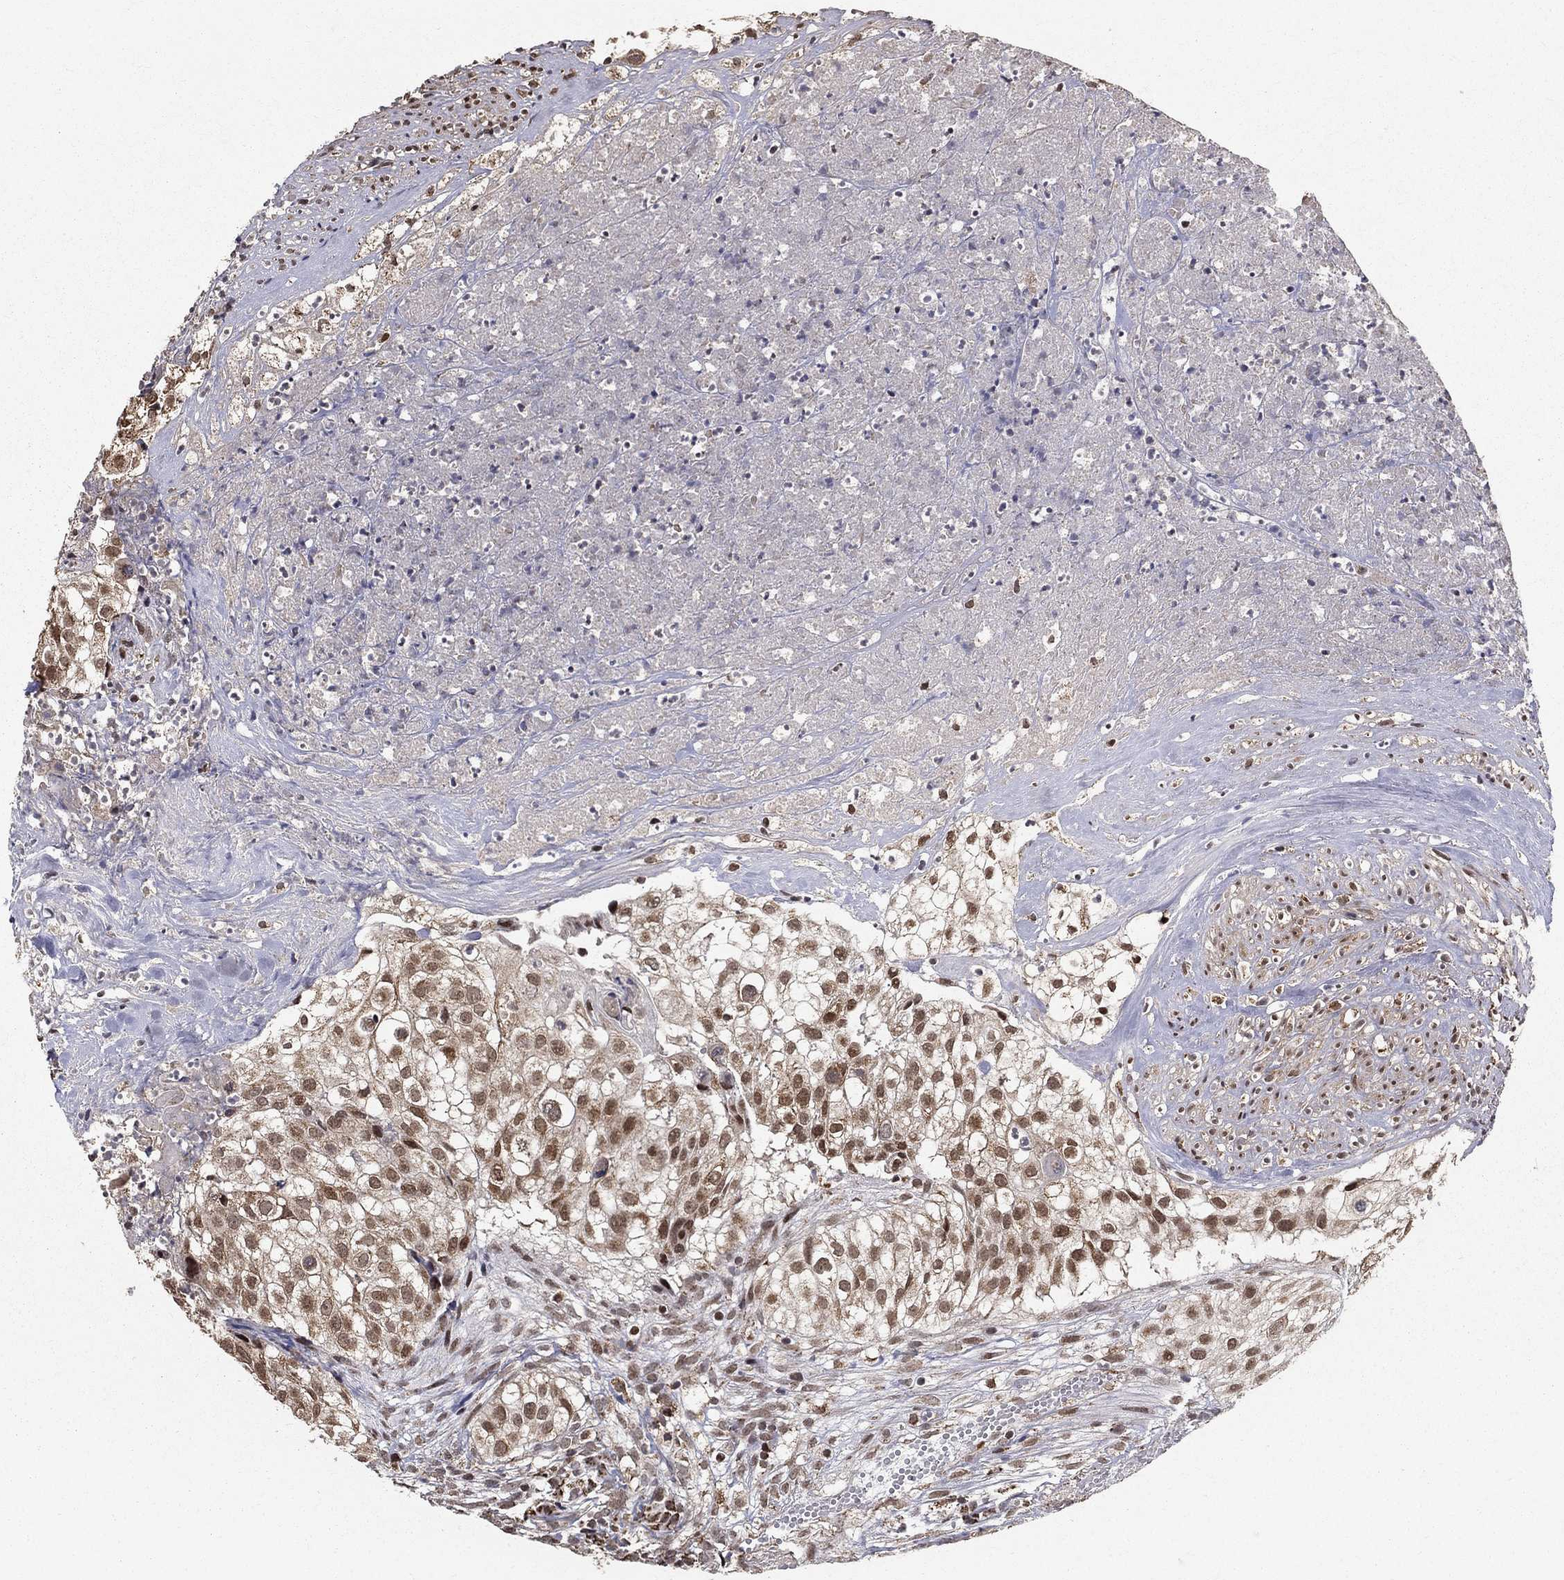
{"staining": {"intensity": "moderate", "quantity": "<25%", "location": "cytoplasmic/membranous,nuclear"}, "tissue": "urothelial cancer", "cell_type": "Tumor cells", "image_type": "cancer", "snomed": [{"axis": "morphology", "description": "Urothelial carcinoma, High grade"}, {"axis": "topography", "description": "Urinary bladder"}], "caption": "Immunohistochemistry of urothelial carcinoma (high-grade) reveals low levels of moderate cytoplasmic/membranous and nuclear expression in approximately <25% of tumor cells.", "gene": "ACOT13", "patient": {"sex": "female", "age": 79}}